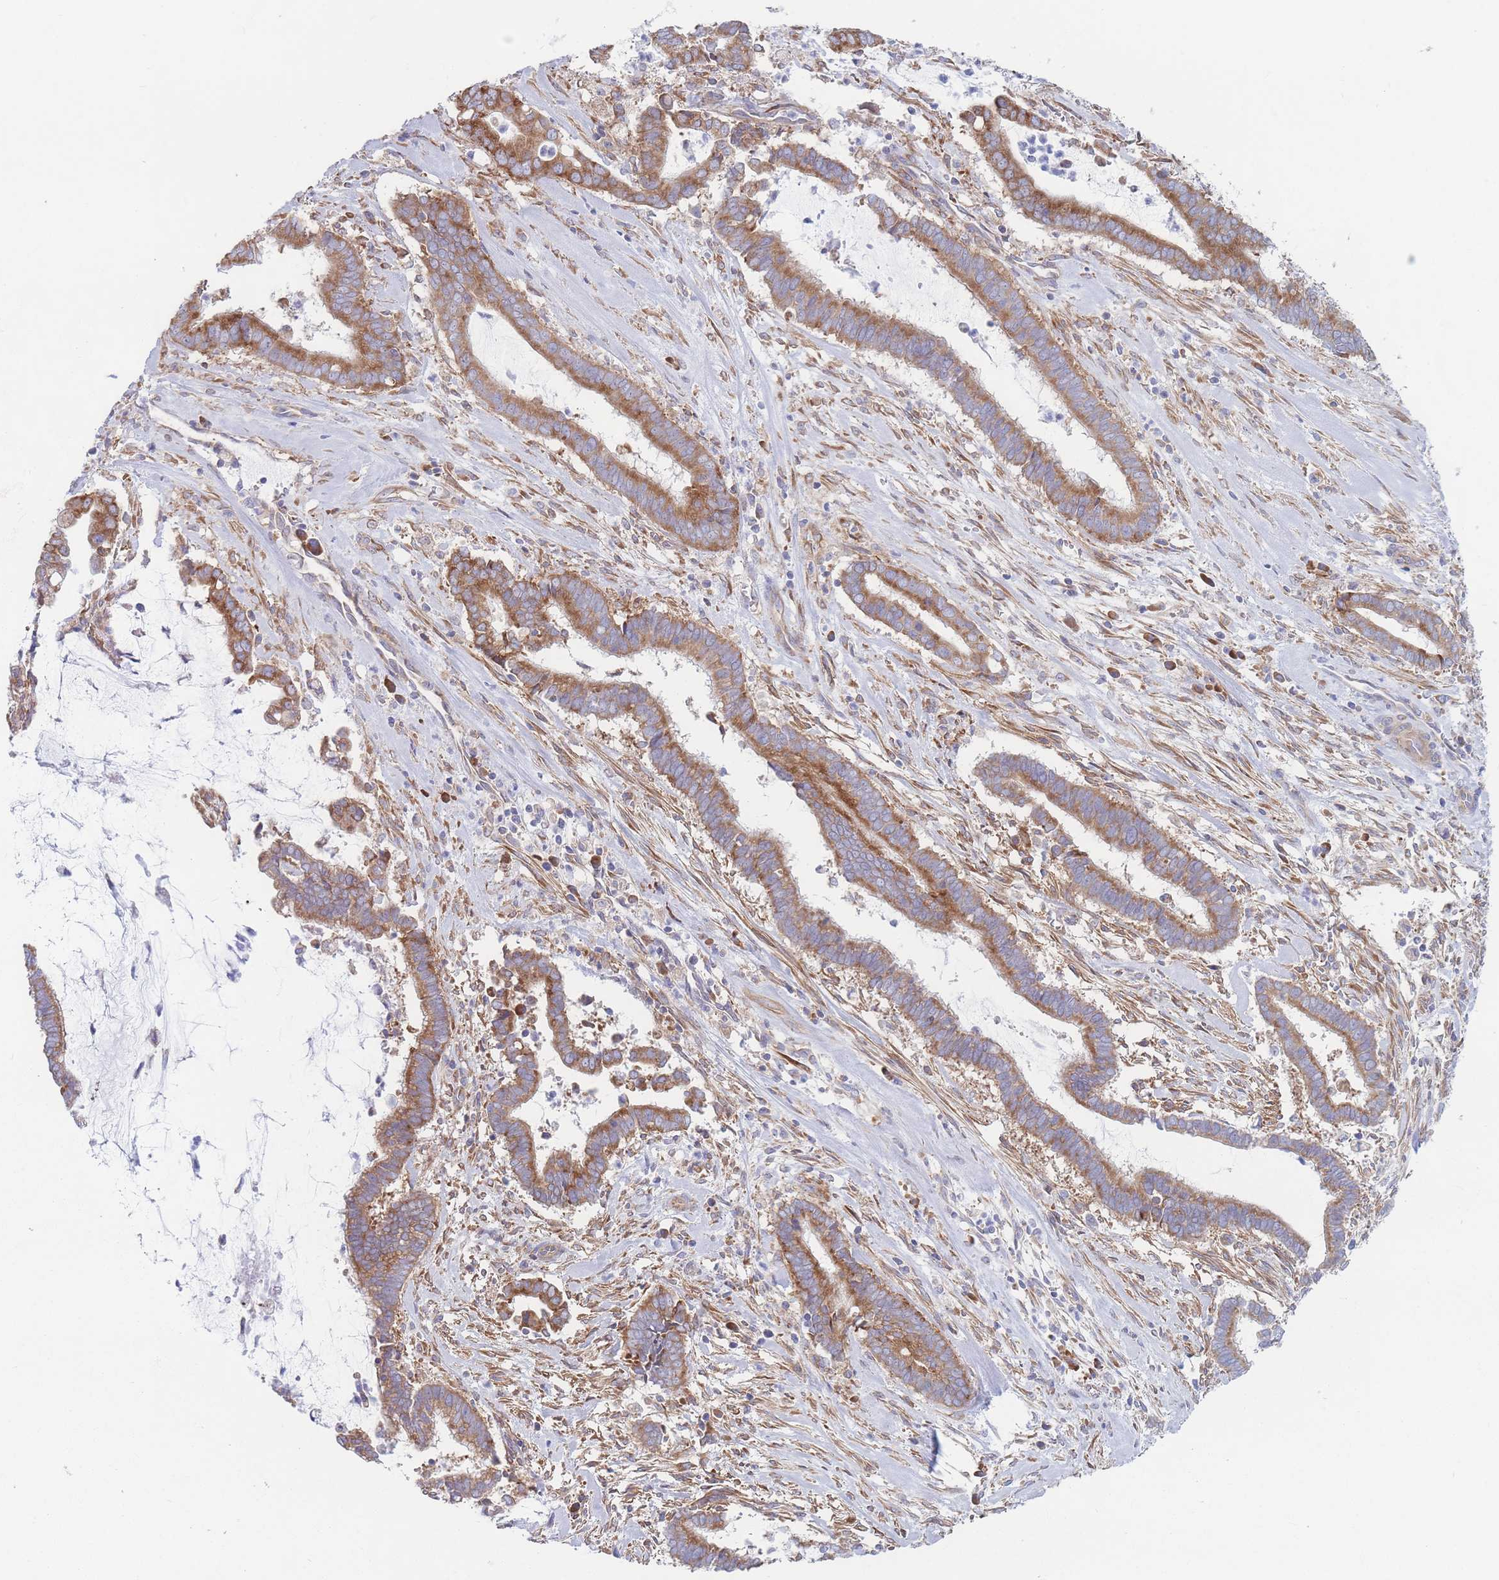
{"staining": {"intensity": "moderate", "quantity": ">75%", "location": "cytoplasmic/membranous"}, "tissue": "cervical cancer", "cell_type": "Tumor cells", "image_type": "cancer", "snomed": [{"axis": "morphology", "description": "Adenocarcinoma, NOS"}, {"axis": "topography", "description": "Cervix"}], "caption": "A high-resolution micrograph shows immunohistochemistry (IHC) staining of cervical adenocarcinoma, which exhibits moderate cytoplasmic/membranous positivity in approximately >75% of tumor cells.", "gene": "RPL8", "patient": {"sex": "female", "age": 44}}